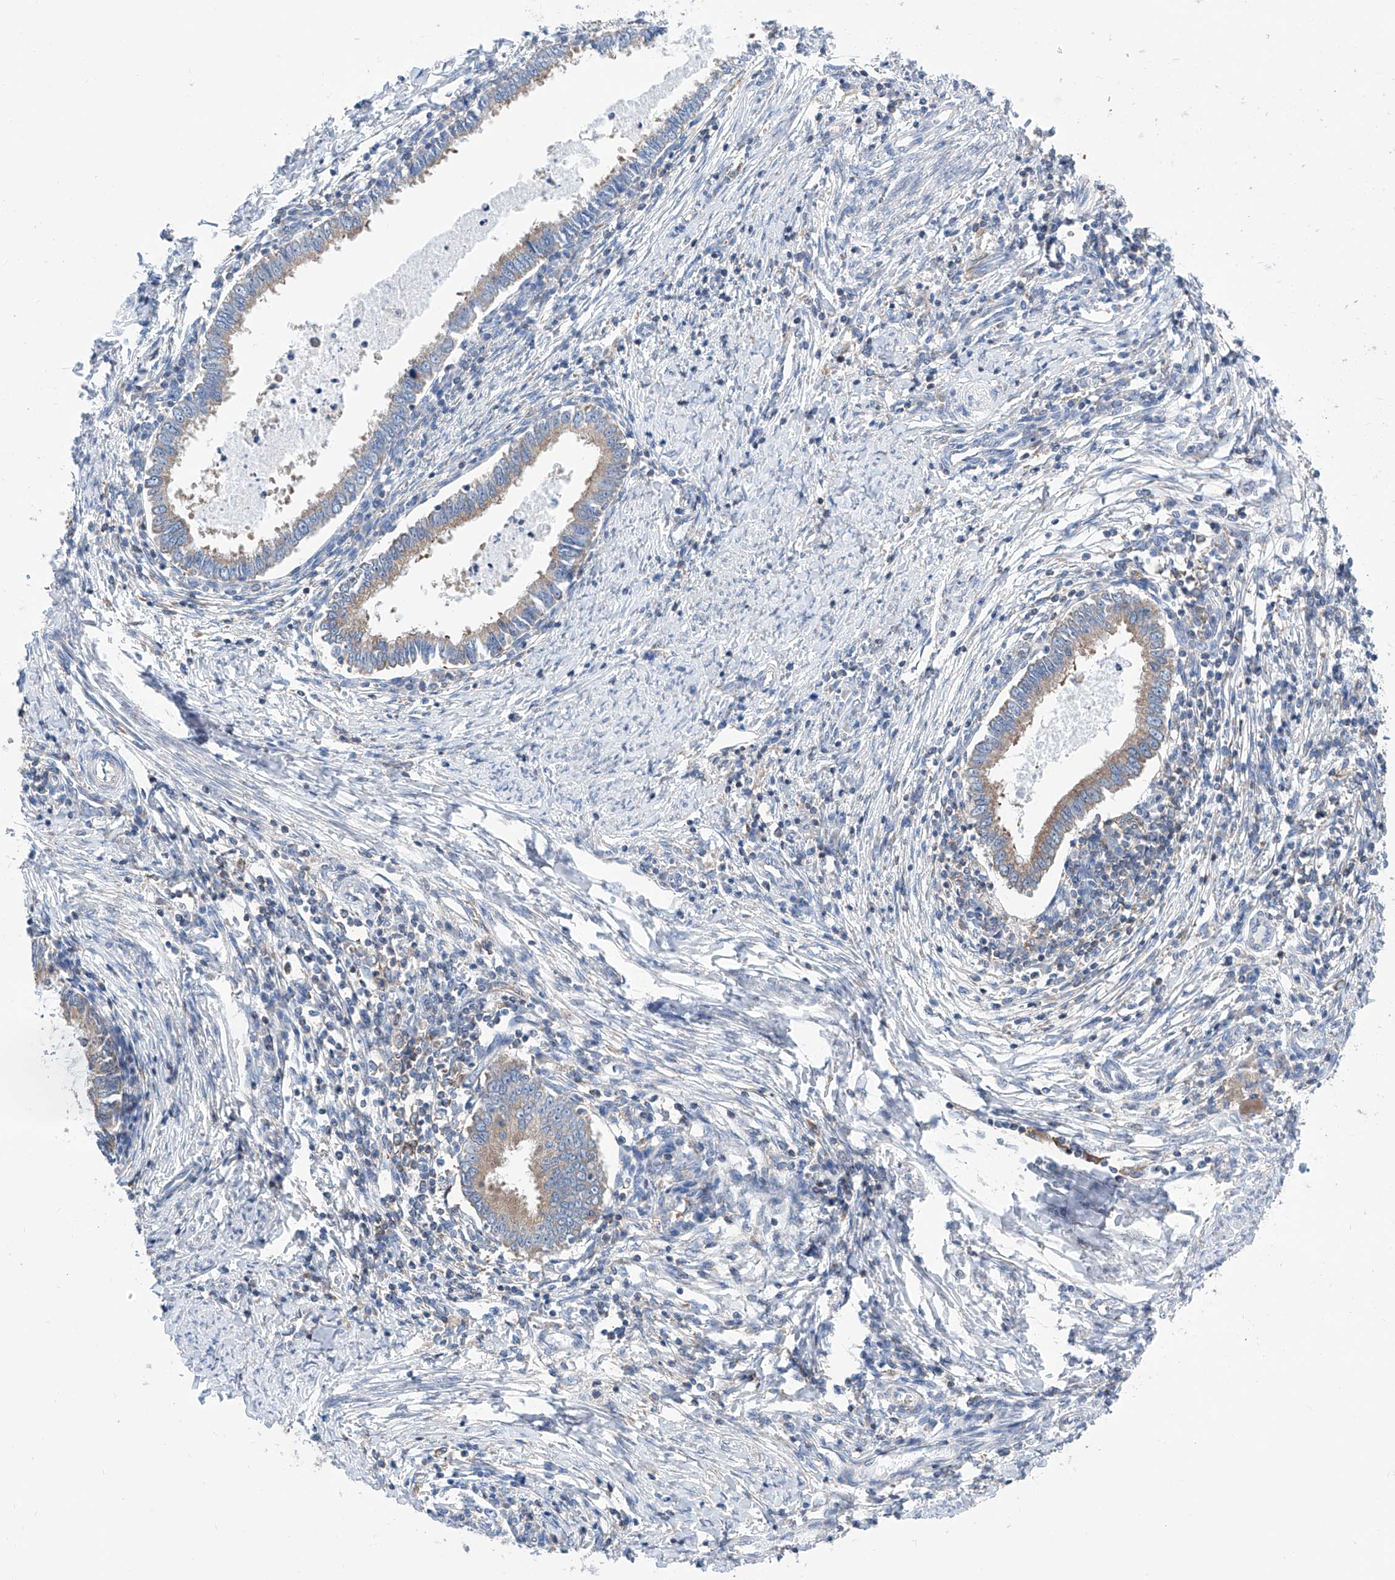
{"staining": {"intensity": "weak", "quantity": "25%-75%", "location": "cytoplasmic/membranous"}, "tissue": "cervical cancer", "cell_type": "Tumor cells", "image_type": "cancer", "snomed": [{"axis": "morphology", "description": "Adenocarcinoma, NOS"}, {"axis": "topography", "description": "Cervix"}], "caption": "There is low levels of weak cytoplasmic/membranous expression in tumor cells of adenocarcinoma (cervical), as demonstrated by immunohistochemical staining (brown color).", "gene": "MAD2L1", "patient": {"sex": "female", "age": 36}}